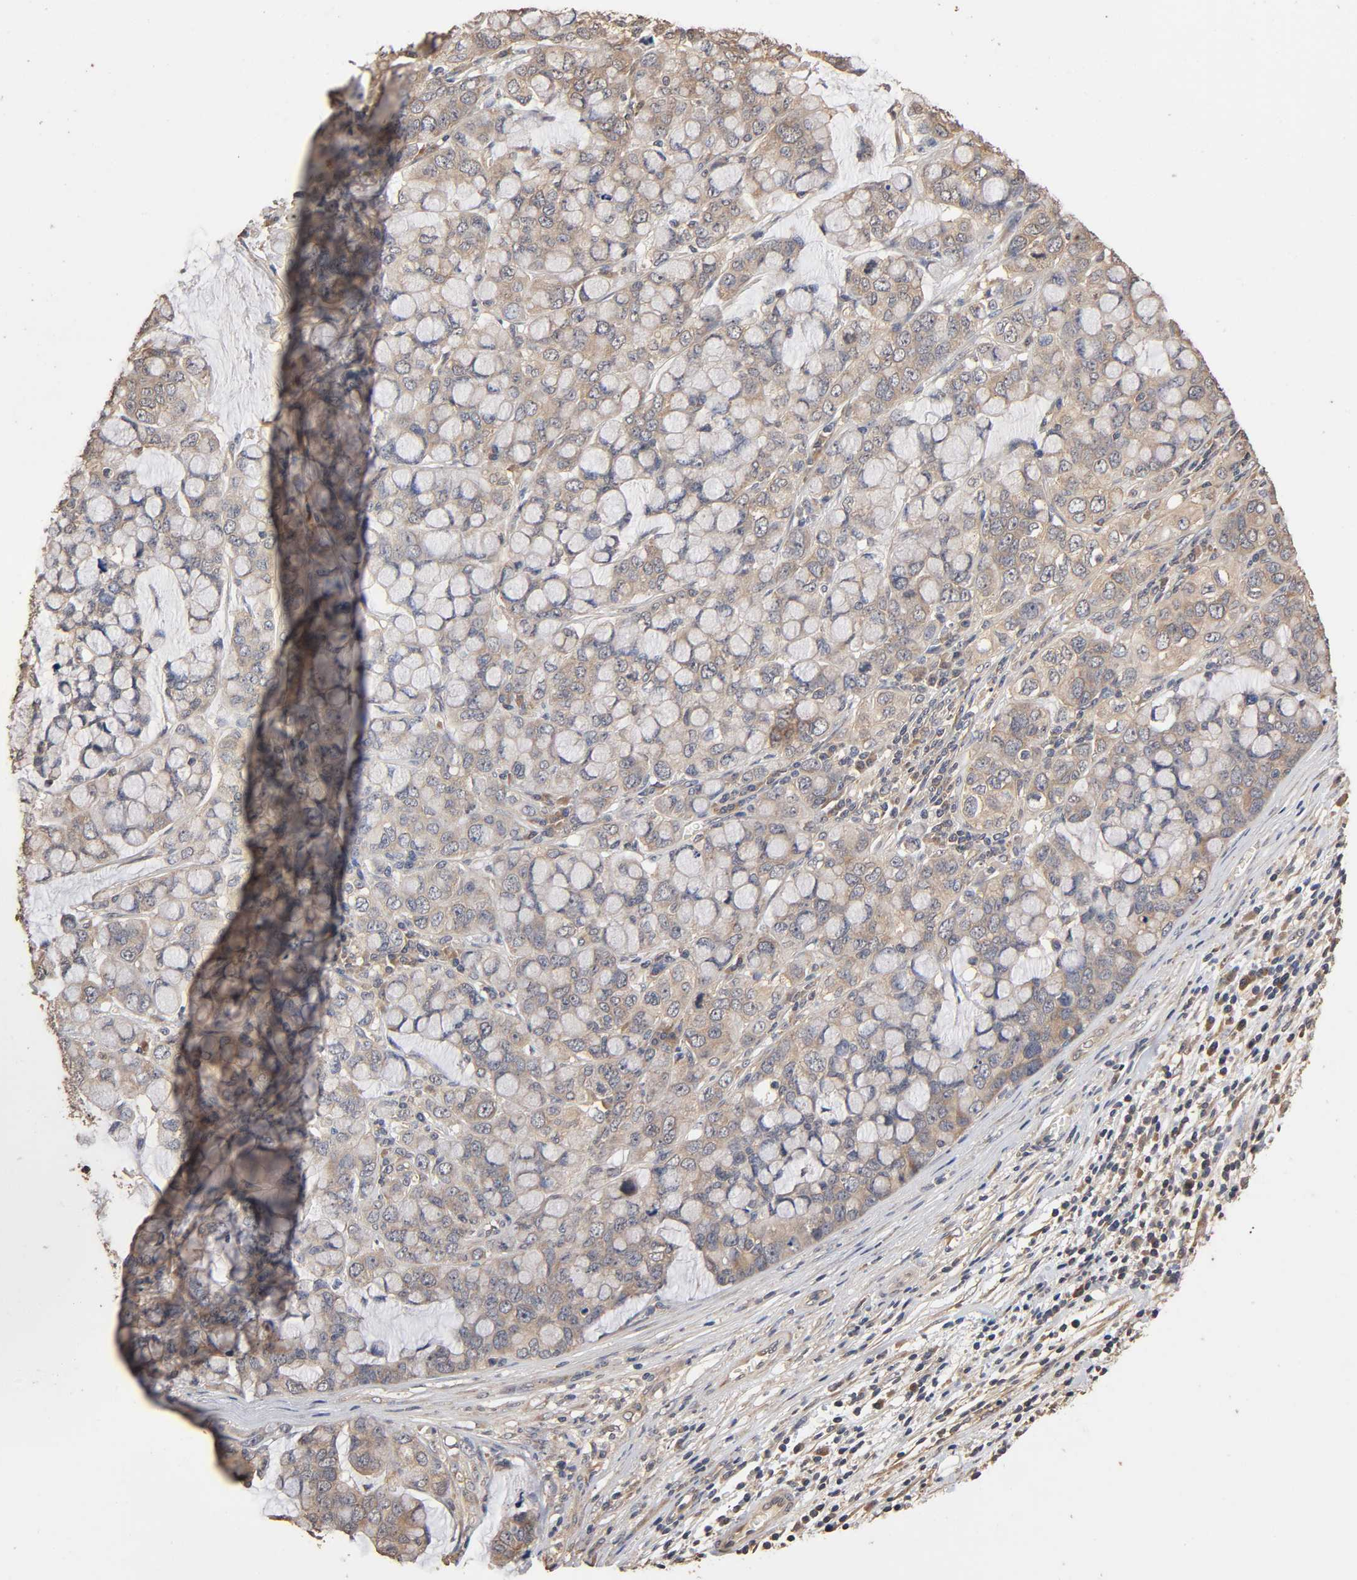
{"staining": {"intensity": "weak", "quantity": ">75%", "location": "cytoplasmic/membranous"}, "tissue": "stomach cancer", "cell_type": "Tumor cells", "image_type": "cancer", "snomed": [{"axis": "morphology", "description": "Adenocarcinoma, NOS"}, {"axis": "topography", "description": "Stomach, lower"}], "caption": "Immunohistochemical staining of human stomach cancer displays weak cytoplasmic/membranous protein expression in about >75% of tumor cells.", "gene": "ARHGEF7", "patient": {"sex": "male", "age": 84}}